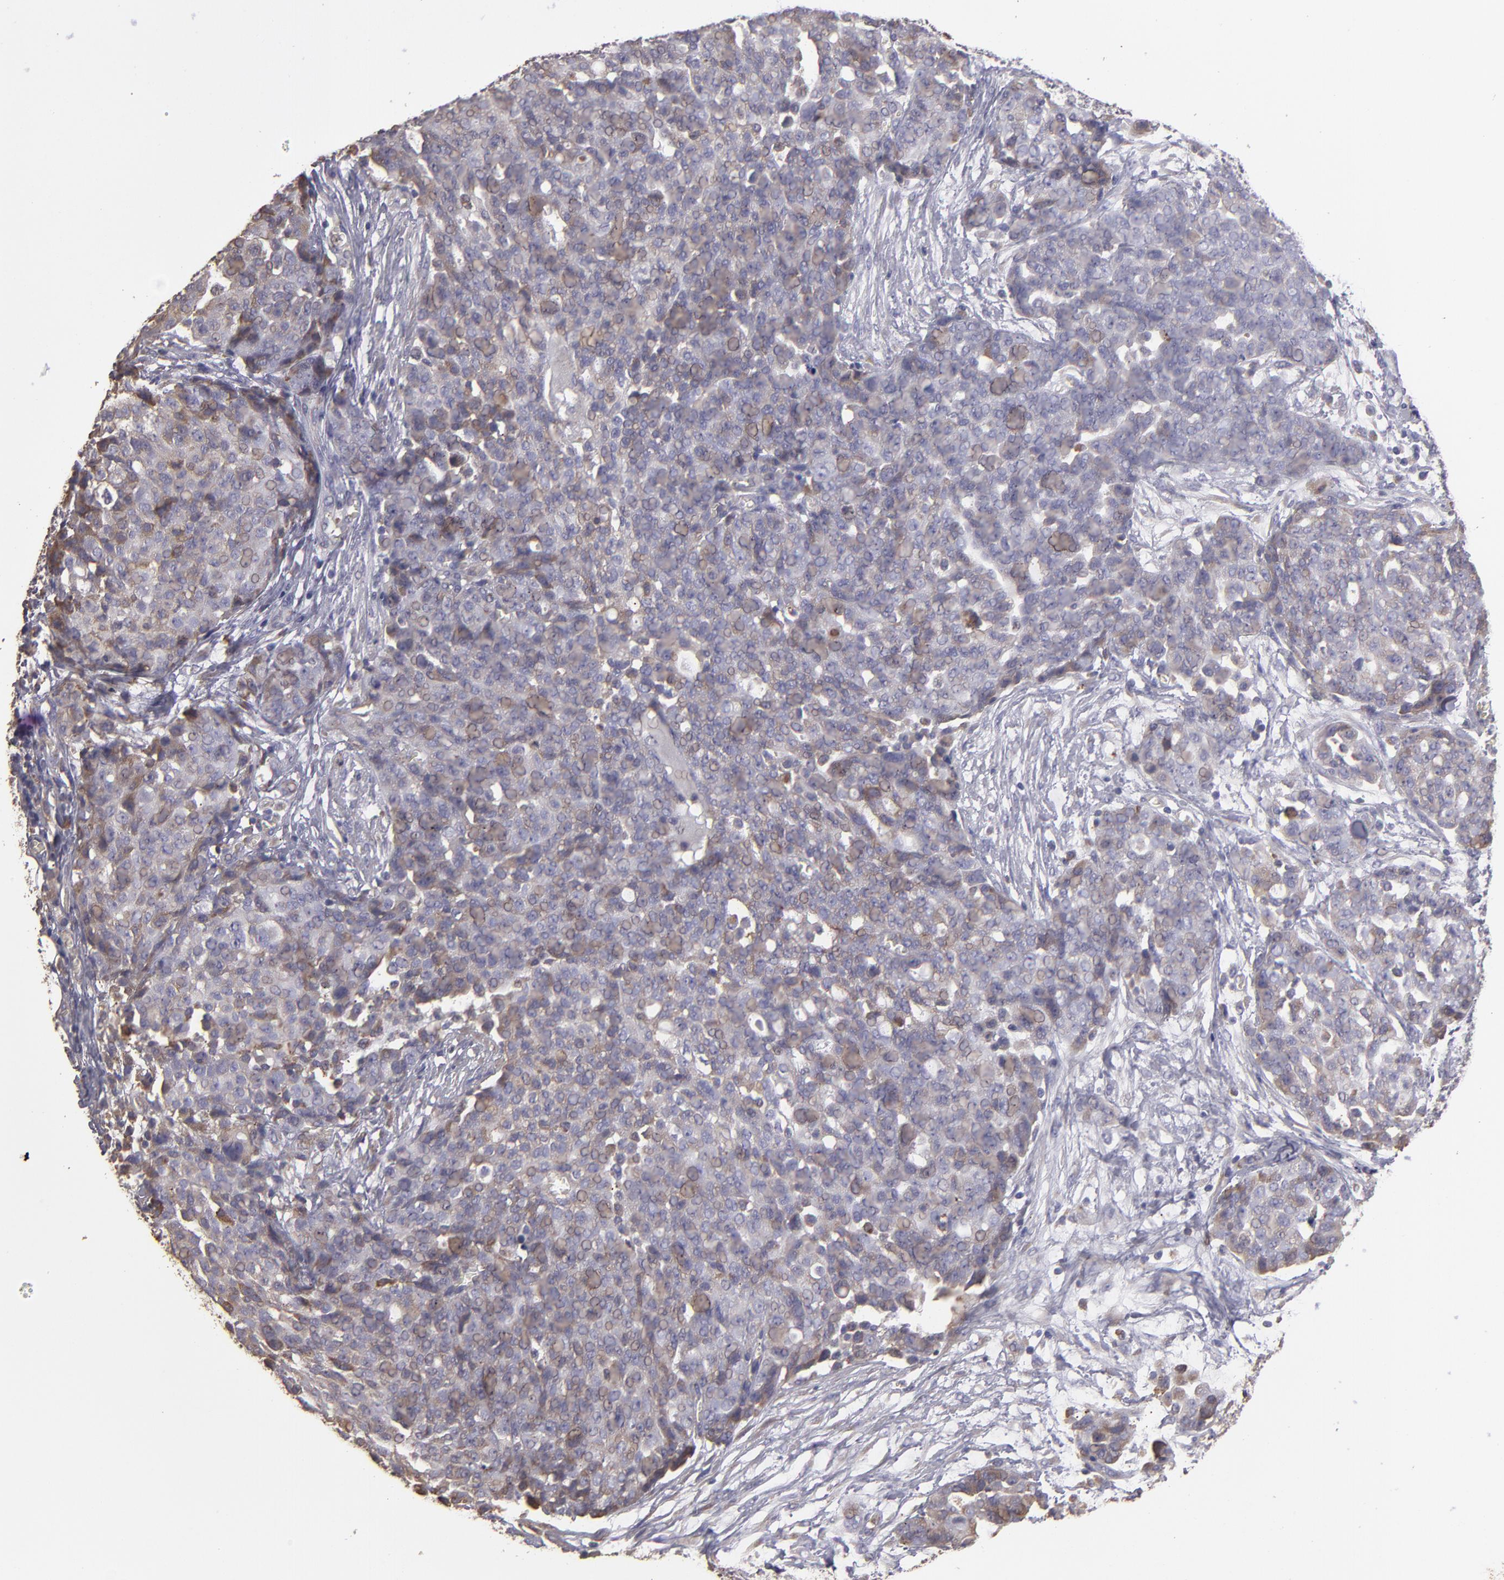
{"staining": {"intensity": "weak", "quantity": ">75%", "location": "cytoplasmic/membranous"}, "tissue": "ovarian cancer", "cell_type": "Tumor cells", "image_type": "cancer", "snomed": [{"axis": "morphology", "description": "Cystadenocarcinoma, serous, NOS"}, {"axis": "topography", "description": "Soft tissue"}, {"axis": "topography", "description": "Ovary"}], "caption": "IHC photomicrograph of human ovarian cancer stained for a protein (brown), which shows low levels of weak cytoplasmic/membranous staining in approximately >75% of tumor cells.", "gene": "CALR", "patient": {"sex": "female", "age": 57}}